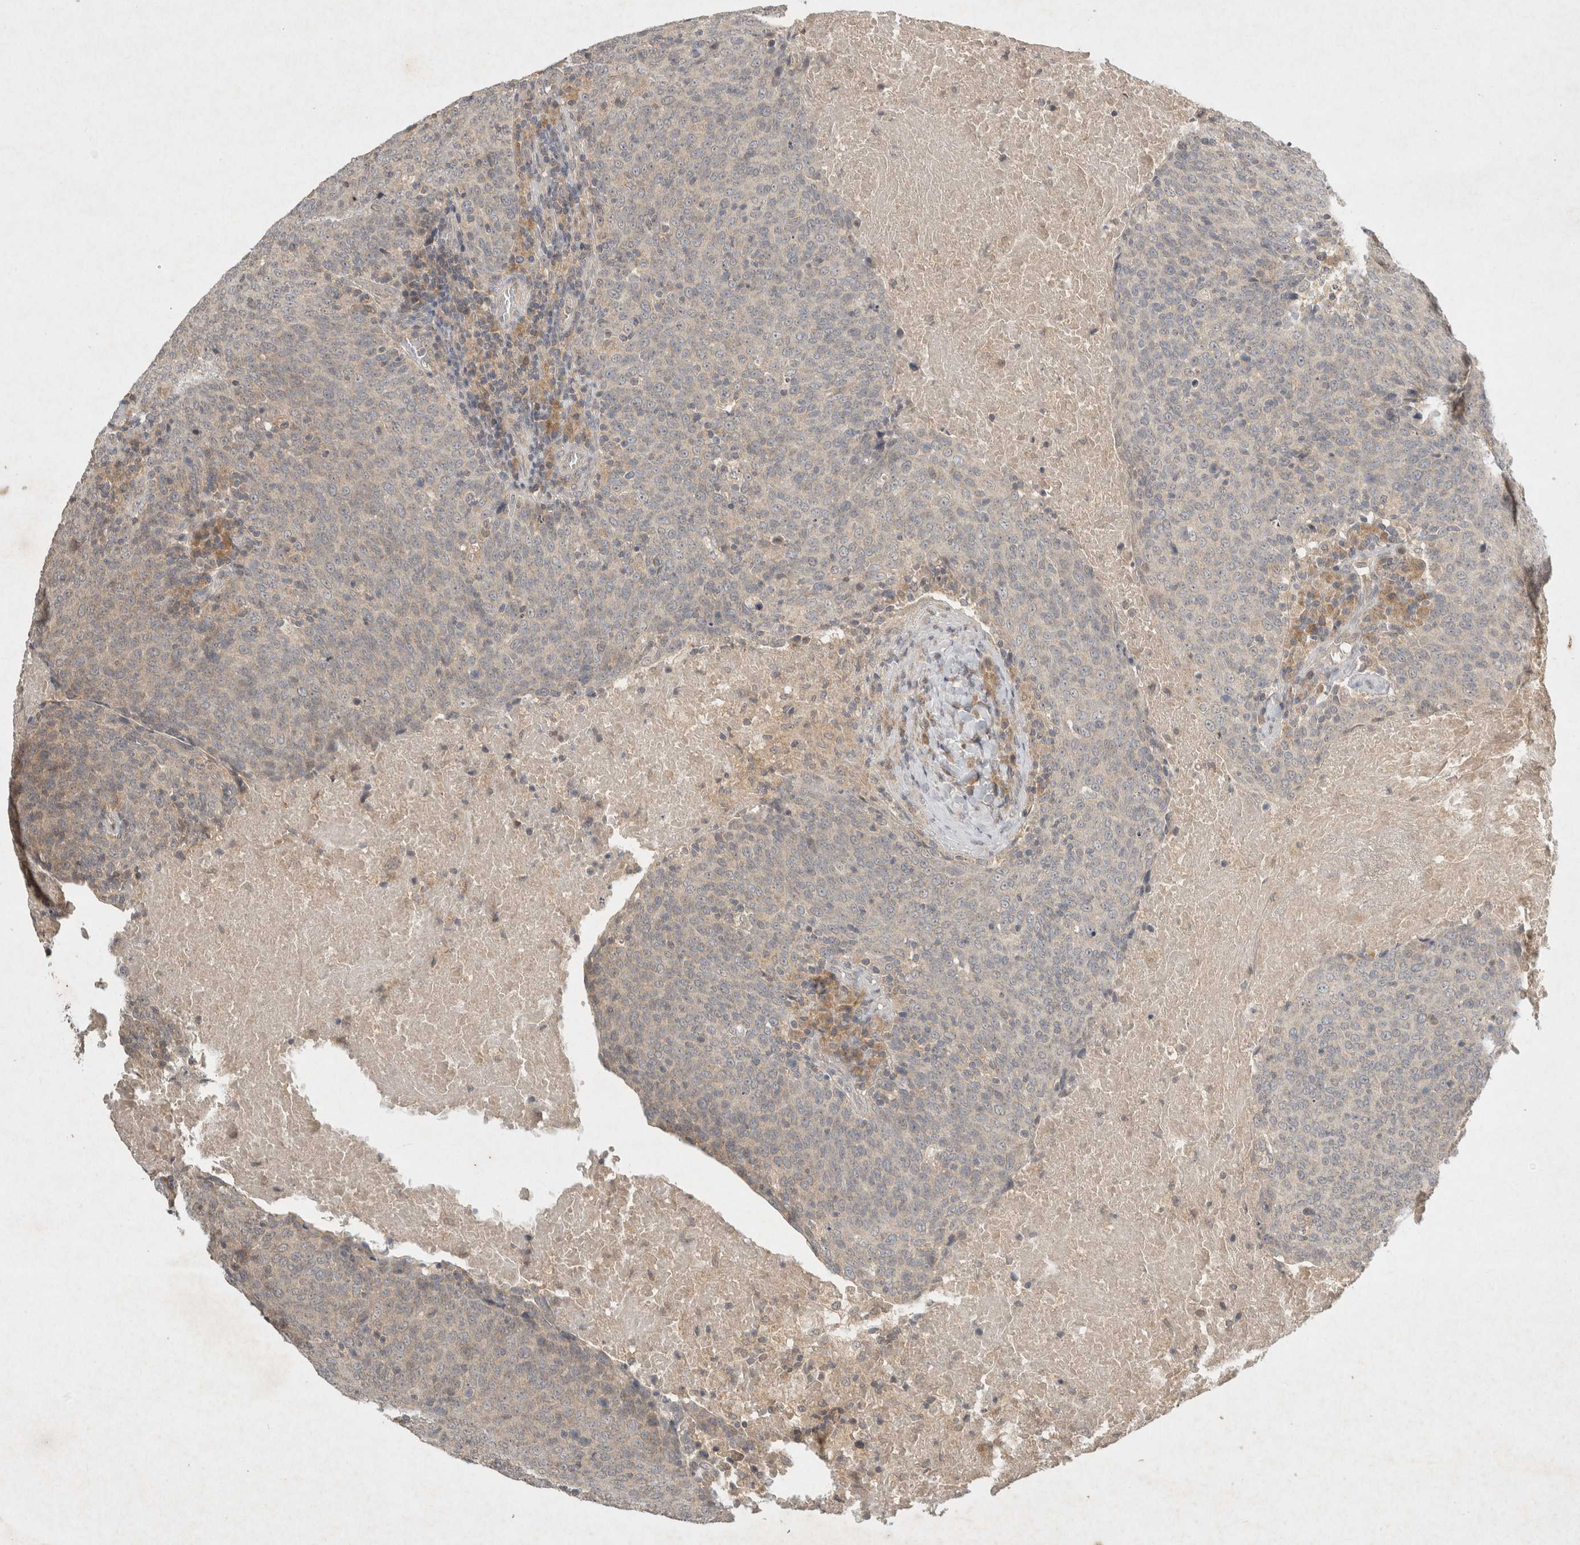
{"staining": {"intensity": "weak", "quantity": "25%-75%", "location": "cytoplasmic/membranous"}, "tissue": "head and neck cancer", "cell_type": "Tumor cells", "image_type": "cancer", "snomed": [{"axis": "morphology", "description": "Squamous cell carcinoma, NOS"}, {"axis": "morphology", "description": "Squamous cell carcinoma, metastatic, NOS"}, {"axis": "topography", "description": "Lymph node"}, {"axis": "topography", "description": "Head-Neck"}], "caption": "Brown immunohistochemical staining in human head and neck squamous cell carcinoma shows weak cytoplasmic/membranous expression in about 25%-75% of tumor cells.", "gene": "LOXL2", "patient": {"sex": "male", "age": 62}}